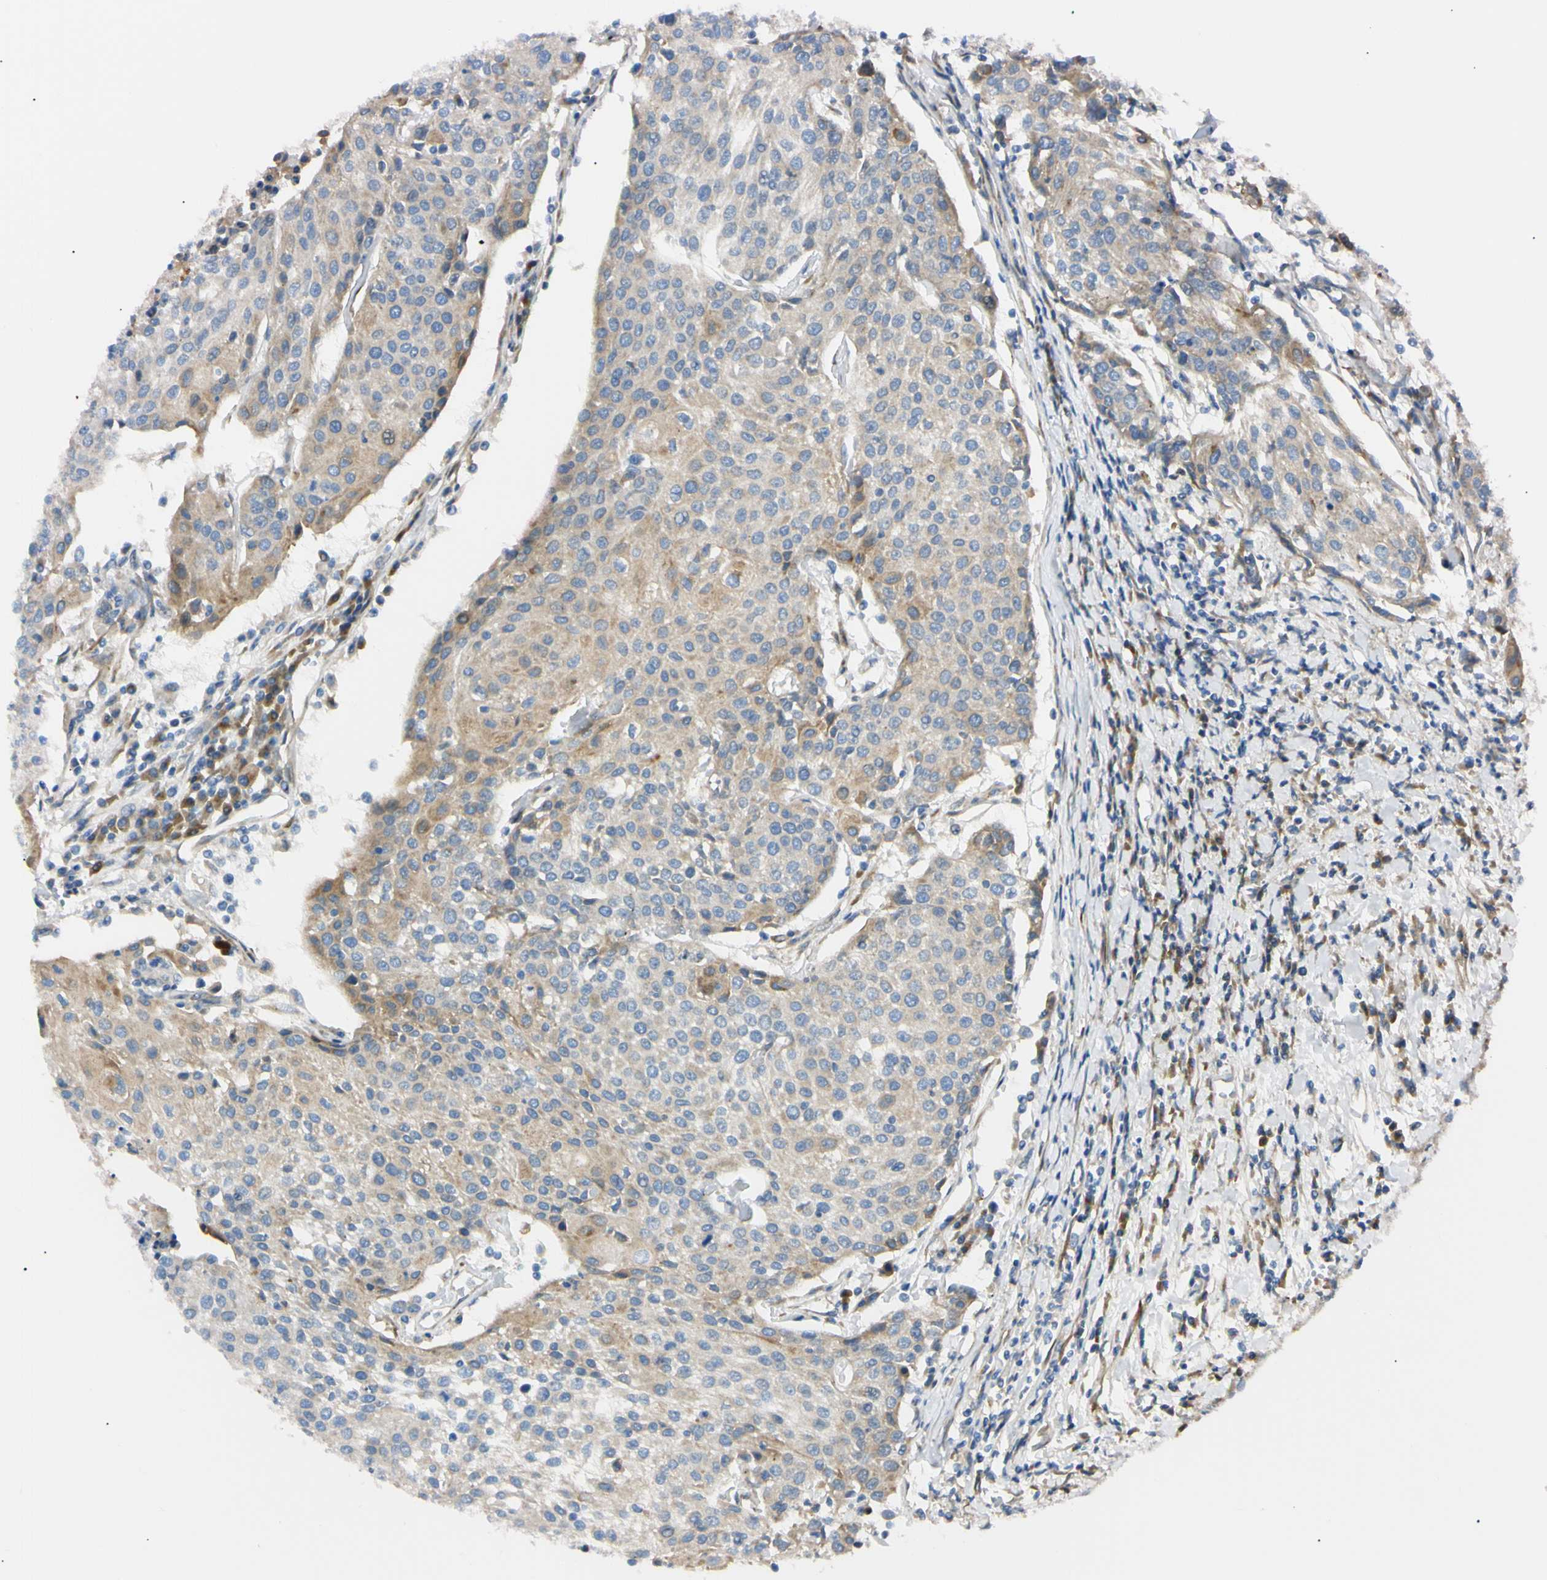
{"staining": {"intensity": "weak", "quantity": "25%-75%", "location": "cytoplasmic/membranous"}, "tissue": "urothelial cancer", "cell_type": "Tumor cells", "image_type": "cancer", "snomed": [{"axis": "morphology", "description": "Urothelial carcinoma, High grade"}, {"axis": "topography", "description": "Urinary bladder"}], "caption": "Tumor cells exhibit weak cytoplasmic/membranous positivity in approximately 25%-75% of cells in urothelial carcinoma (high-grade).", "gene": "IER3IP1", "patient": {"sex": "female", "age": 85}}